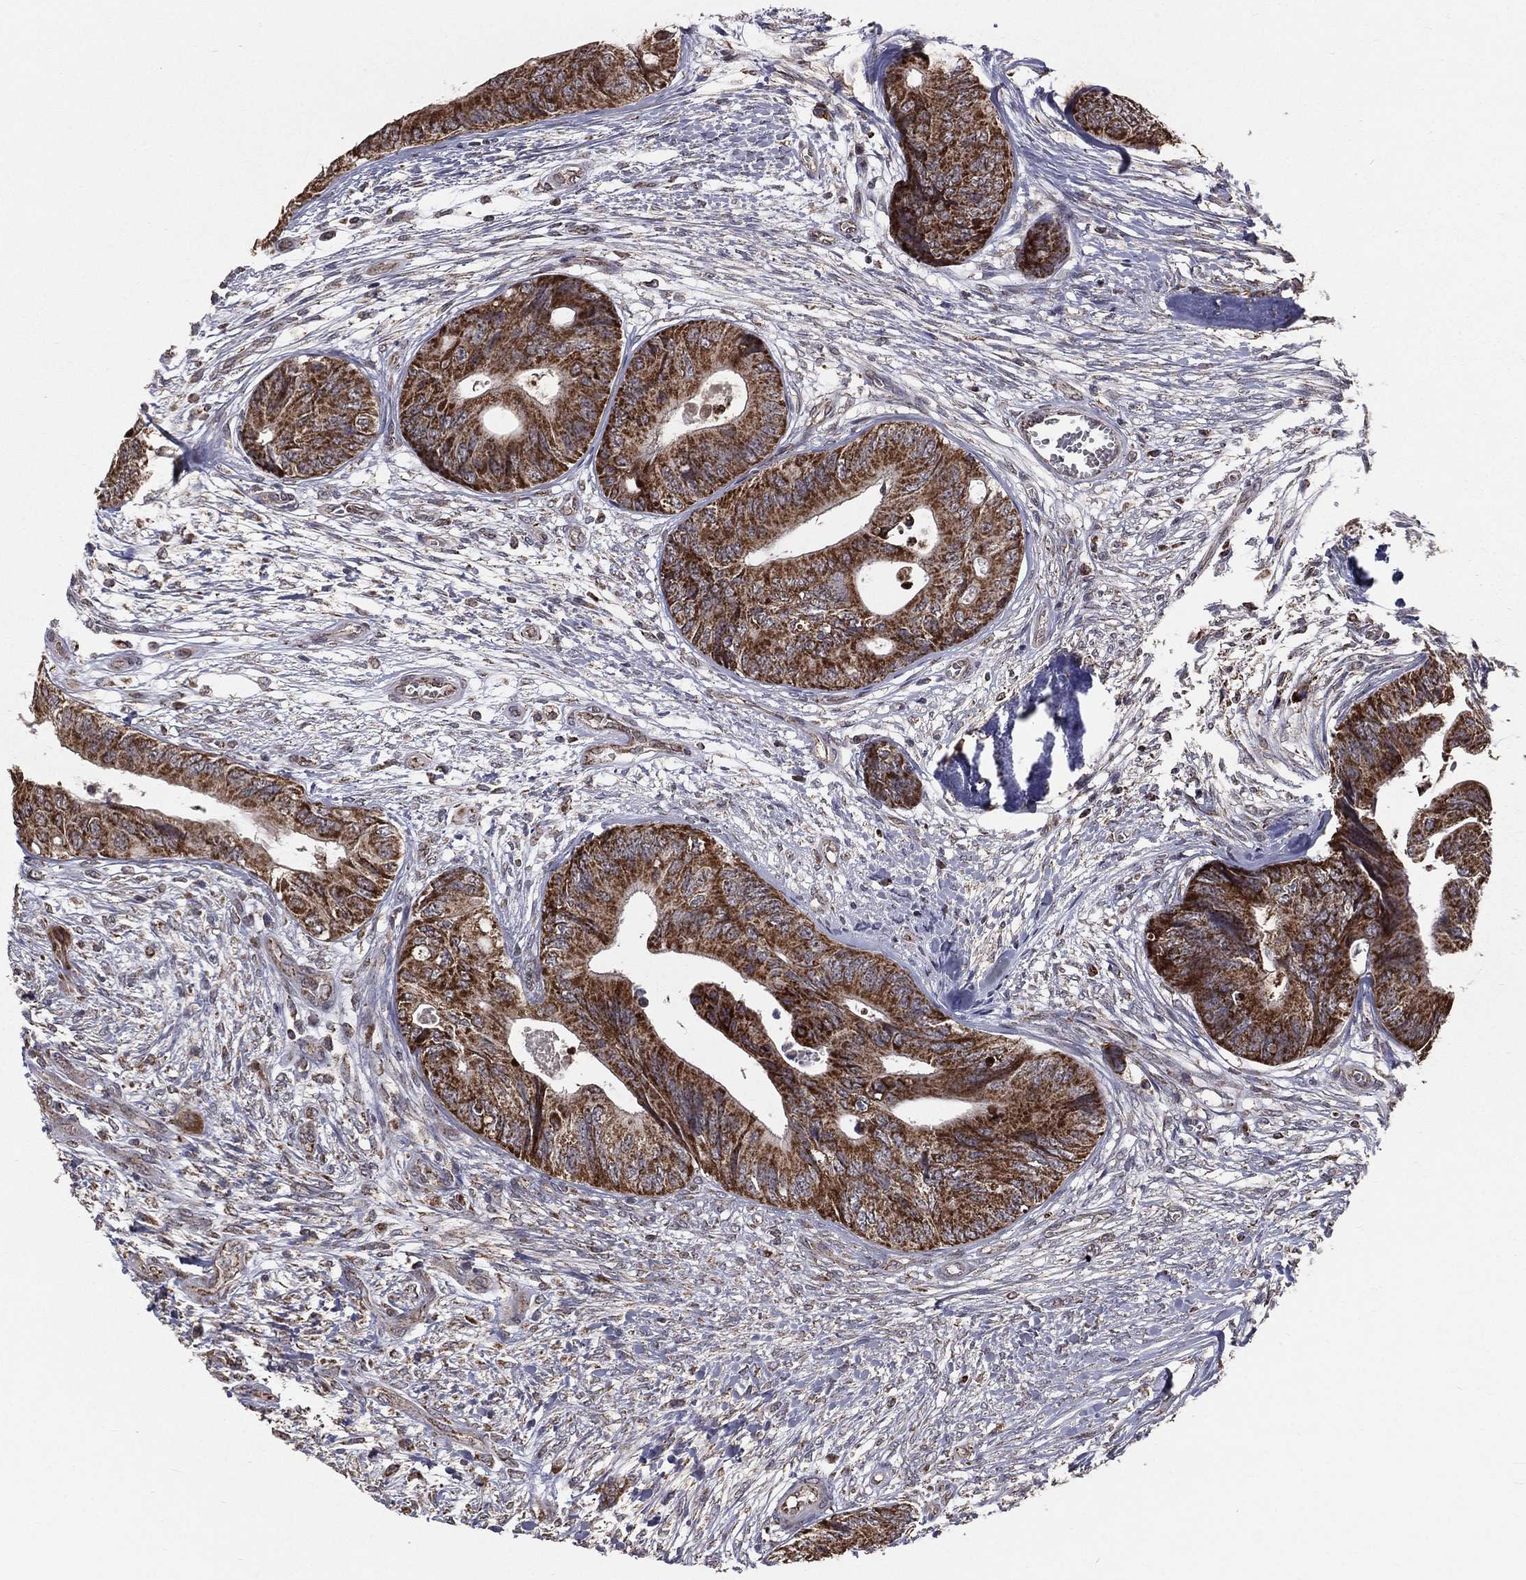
{"staining": {"intensity": "strong", "quantity": ">75%", "location": "cytoplasmic/membranous"}, "tissue": "colorectal cancer", "cell_type": "Tumor cells", "image_type": "cancer", "snomed": [{"axis": "morphology", "description": "Normal tissue, NOS"}, {"axis": "morphology", "description": "Adenocarcinoma, NOS"}, {"axis": "topography", "description": "Colon"}], "caption": "IHC of colorectal cancer (adenocarcinoma) shows high levels of strong cytoplasmic/membranous expression in about >75% of tumor cells. (IHC, brightfield microscopy, high magnification).", "gene": "MRPL46", "patient": {"sex": "male", "age": 65}}